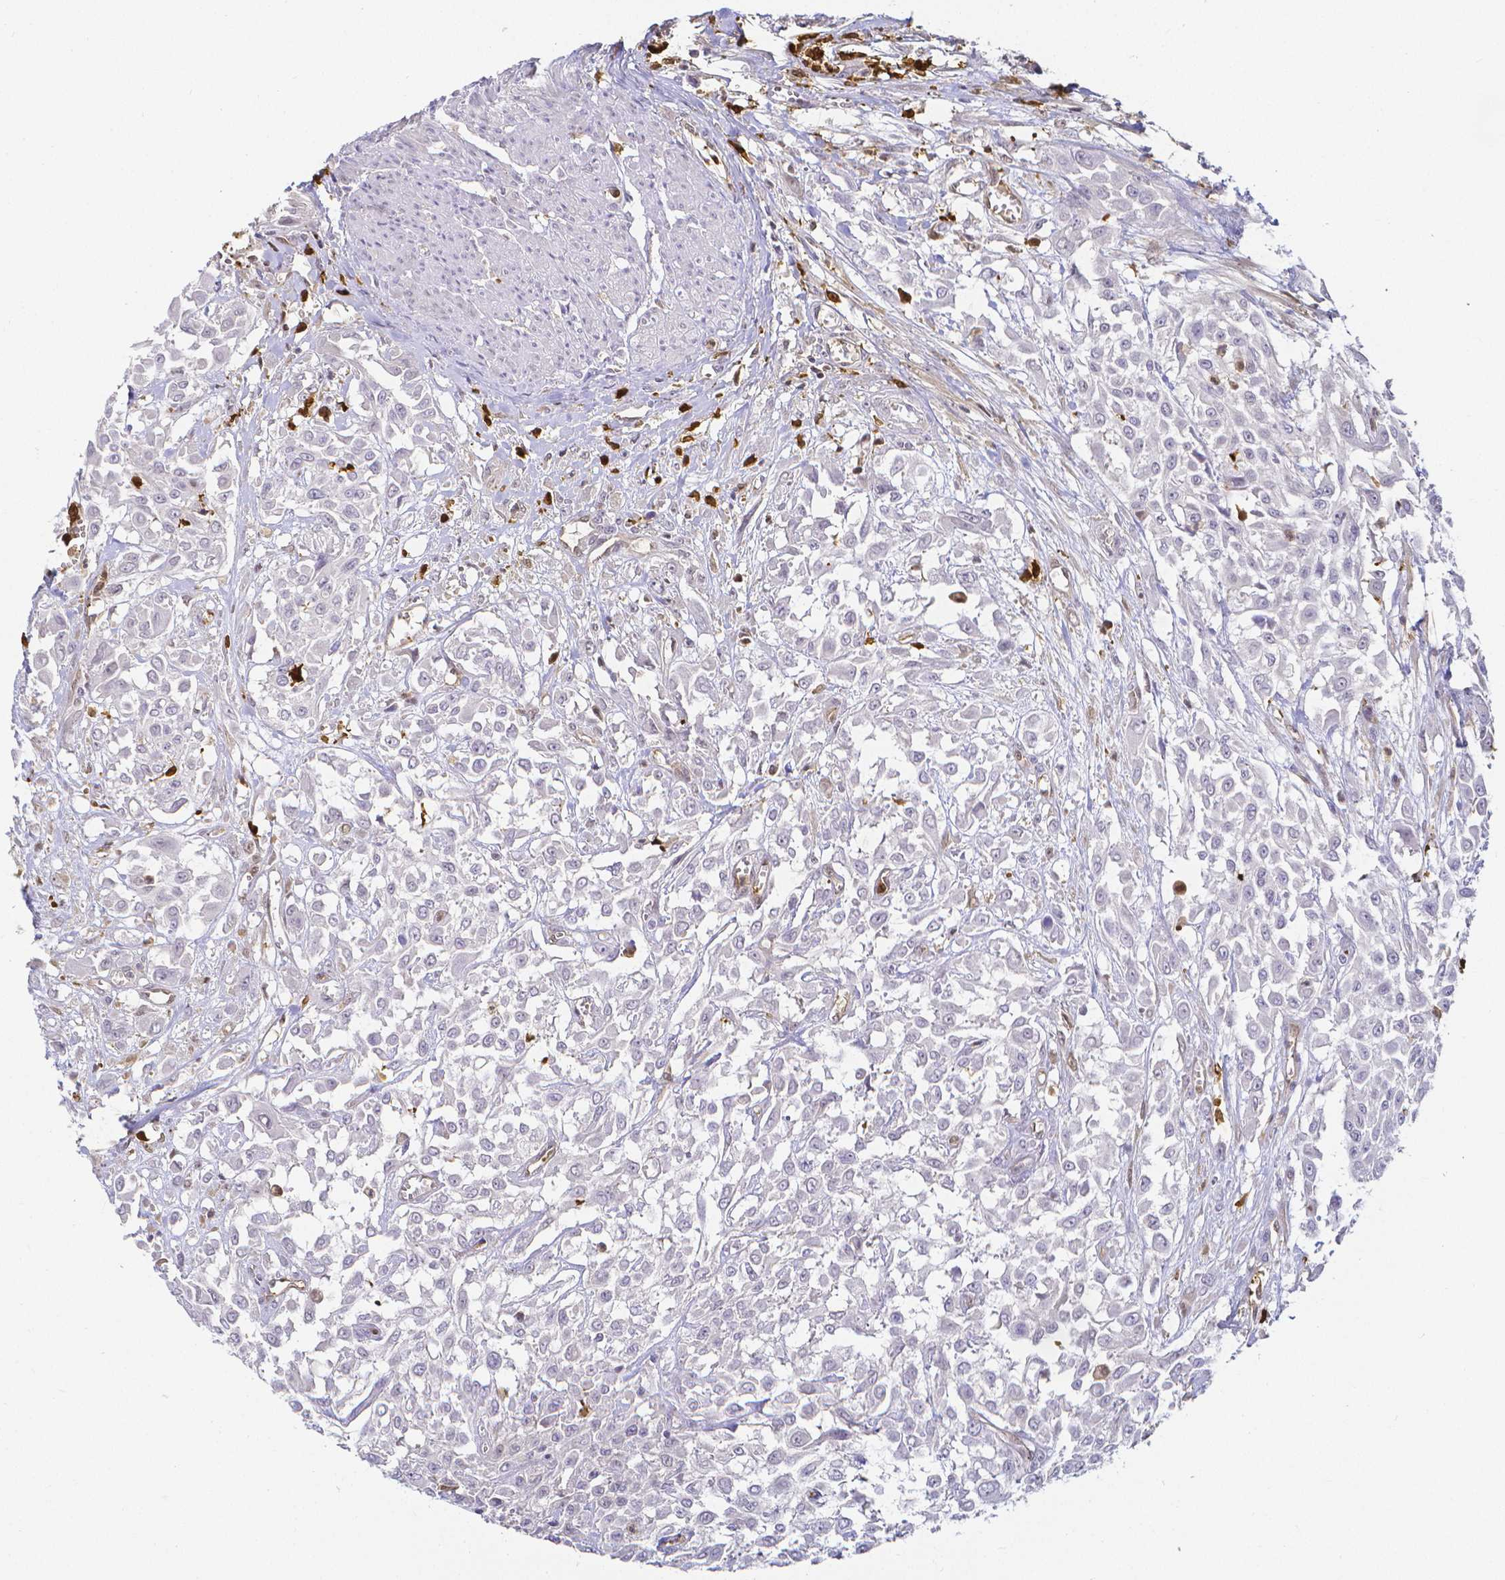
{"staining": {"intensity": "negative", "quantity": "none", "location": "none"}, "tissue": "urothelial cancer", "cell_type": "Tumor cells", "image_type": "cancer", "snomed": [{"axis": "morphology", "description": "Urothelial carcinoma, High grade"}, {"axis": "topography", "description": "Urinary bladder"}], "caption": "The immunohistochemistry photomicrograph has no significant positivity in tumor cells of urothelial cancer tissue.", "gene": "COTL1", "patient": {"sex": "male", "age": 57}}